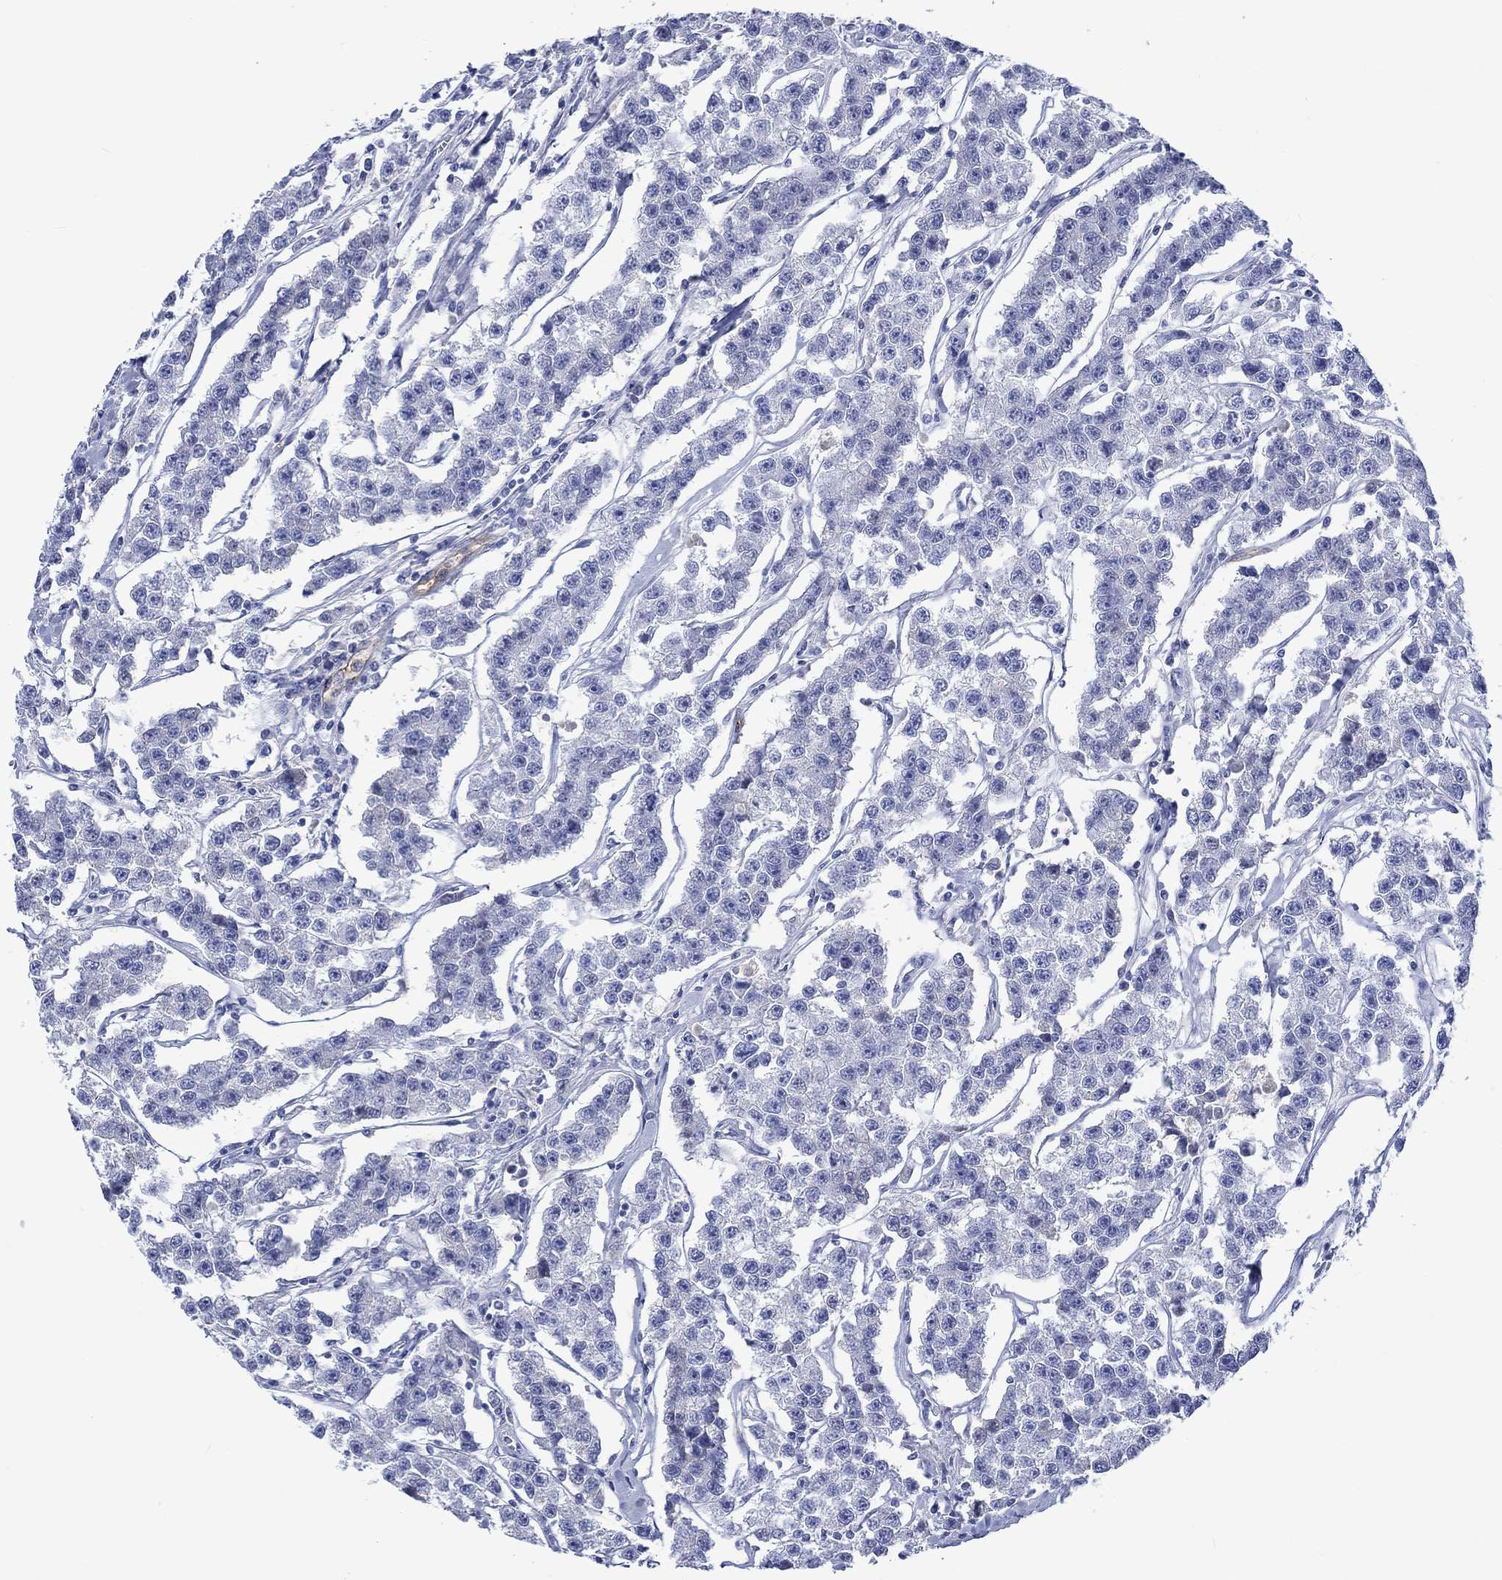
{"staining": {"intensity": "negative", "quantity": "none", "location": "none"}, "tissue": "testis cancer", "cell_type": "Tumor cells", "image_type": "cancer", "snomed": [{"axis": "morphology", "description": "Seminoma, NOS"}, {"axis": "topography", "description": "Testis"}], "caption": "DAB immunohistochemical staining of seminoma (testis) shows no significant positivity in tumor cells.", "gene": "CACNG3", "patient": {"sex": "male", "age": 59}}